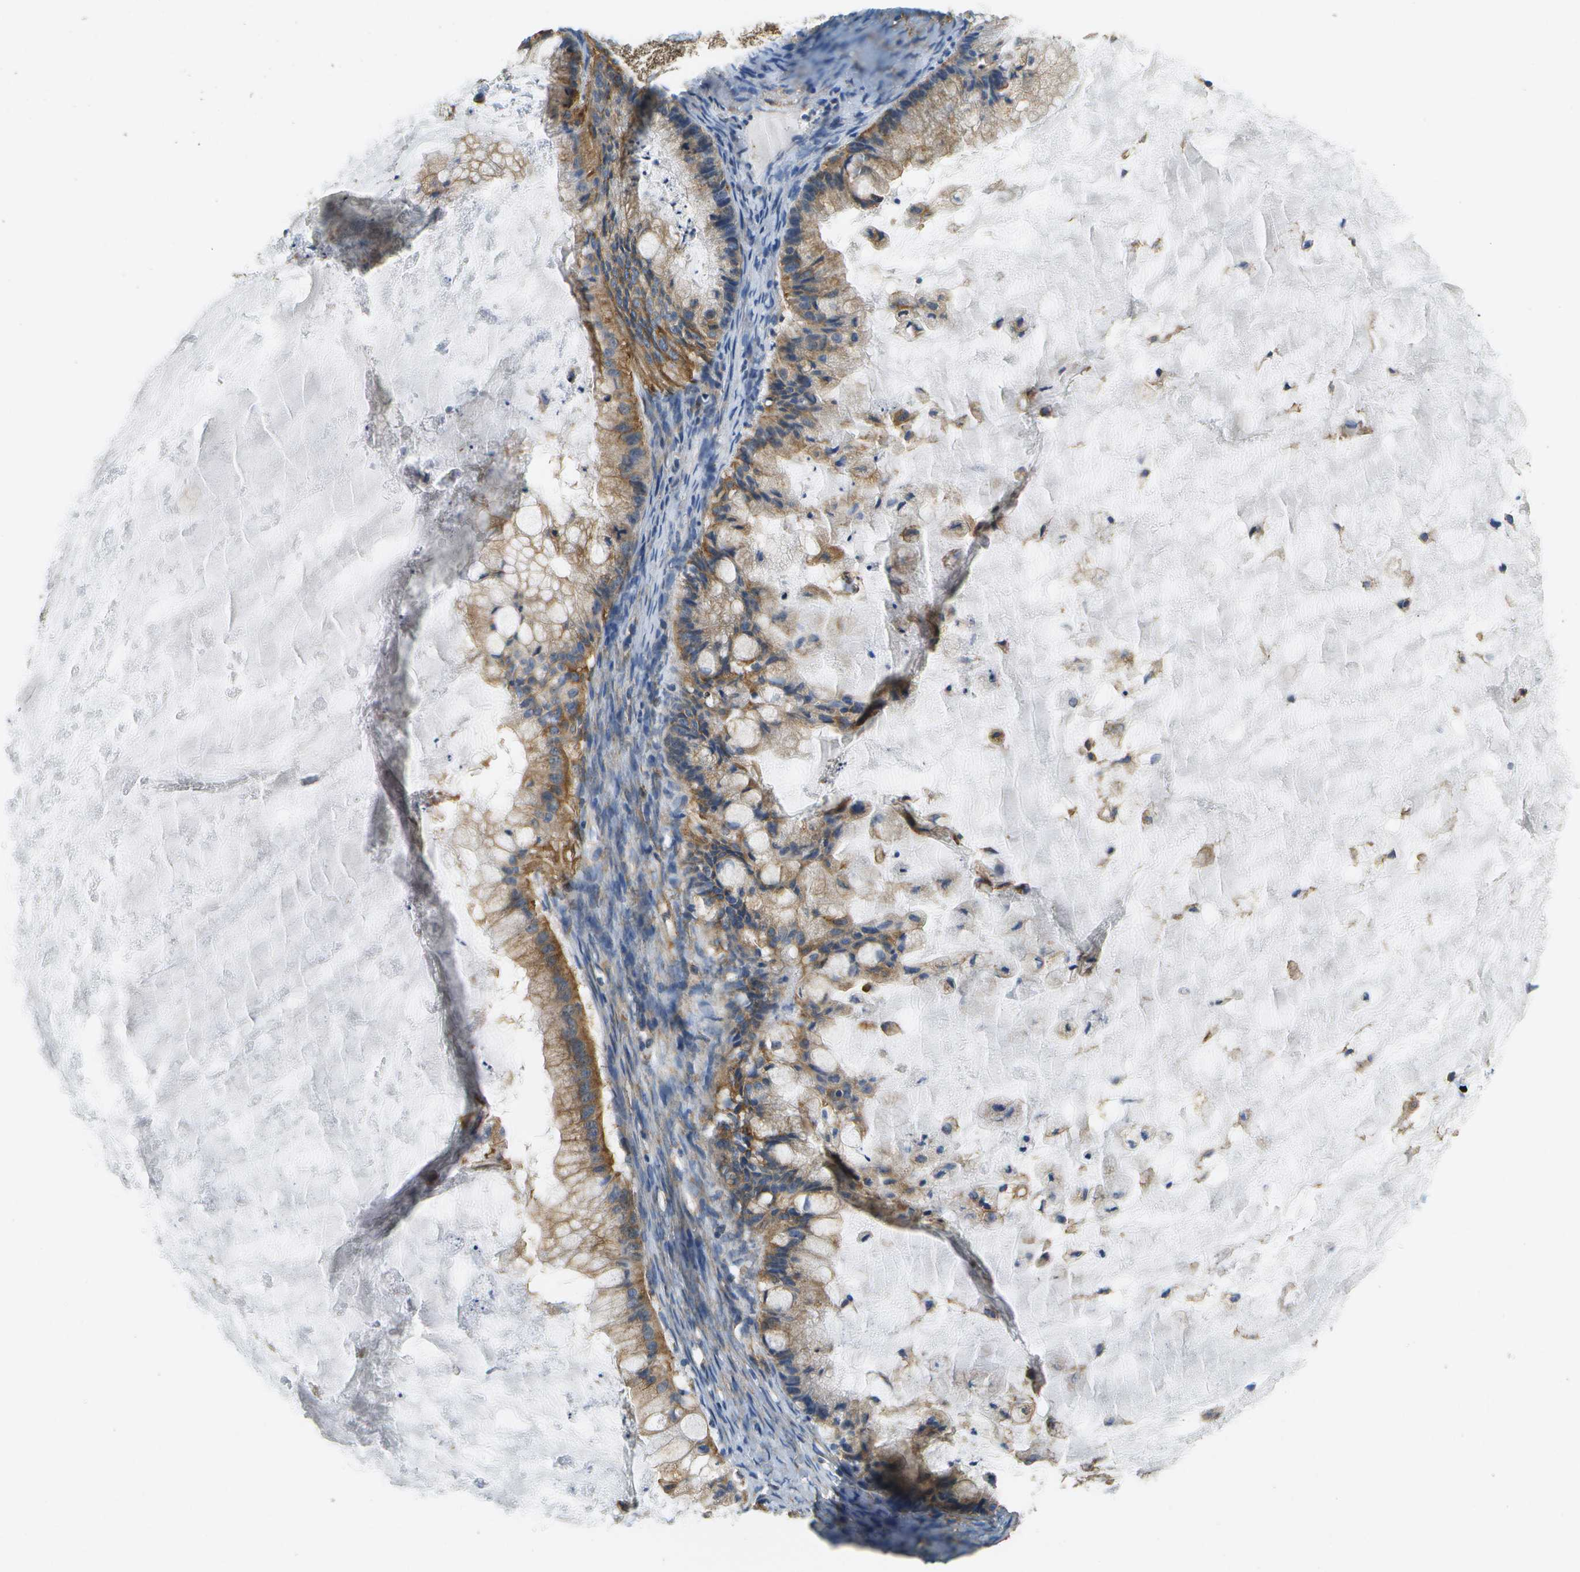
{"staining": {"intensity": "moderate", "quantity": ">75%", "location": "cytoplasmic/membranous"}, "tissue": "ovarian cancer", "cell_type": "Tumor cells", "image_type": "cancer", "snomed": [{"axis": "morphology", "description": "Cystadenocarcinoma, mucinous, NOS"}, {"axis": "topography", "description": "Ovary"}], "caption": "A medium amount of moderate cytoplasmic/membranous expression is present in approximately >75% of tumor cells in ovarian mucinous cystadenocarcinoma tissue. (DAB = brown stain, brightfield microscopy at high magnification).", "gene": "CLTC", "patient": {"sex": "female", "age": 57}}